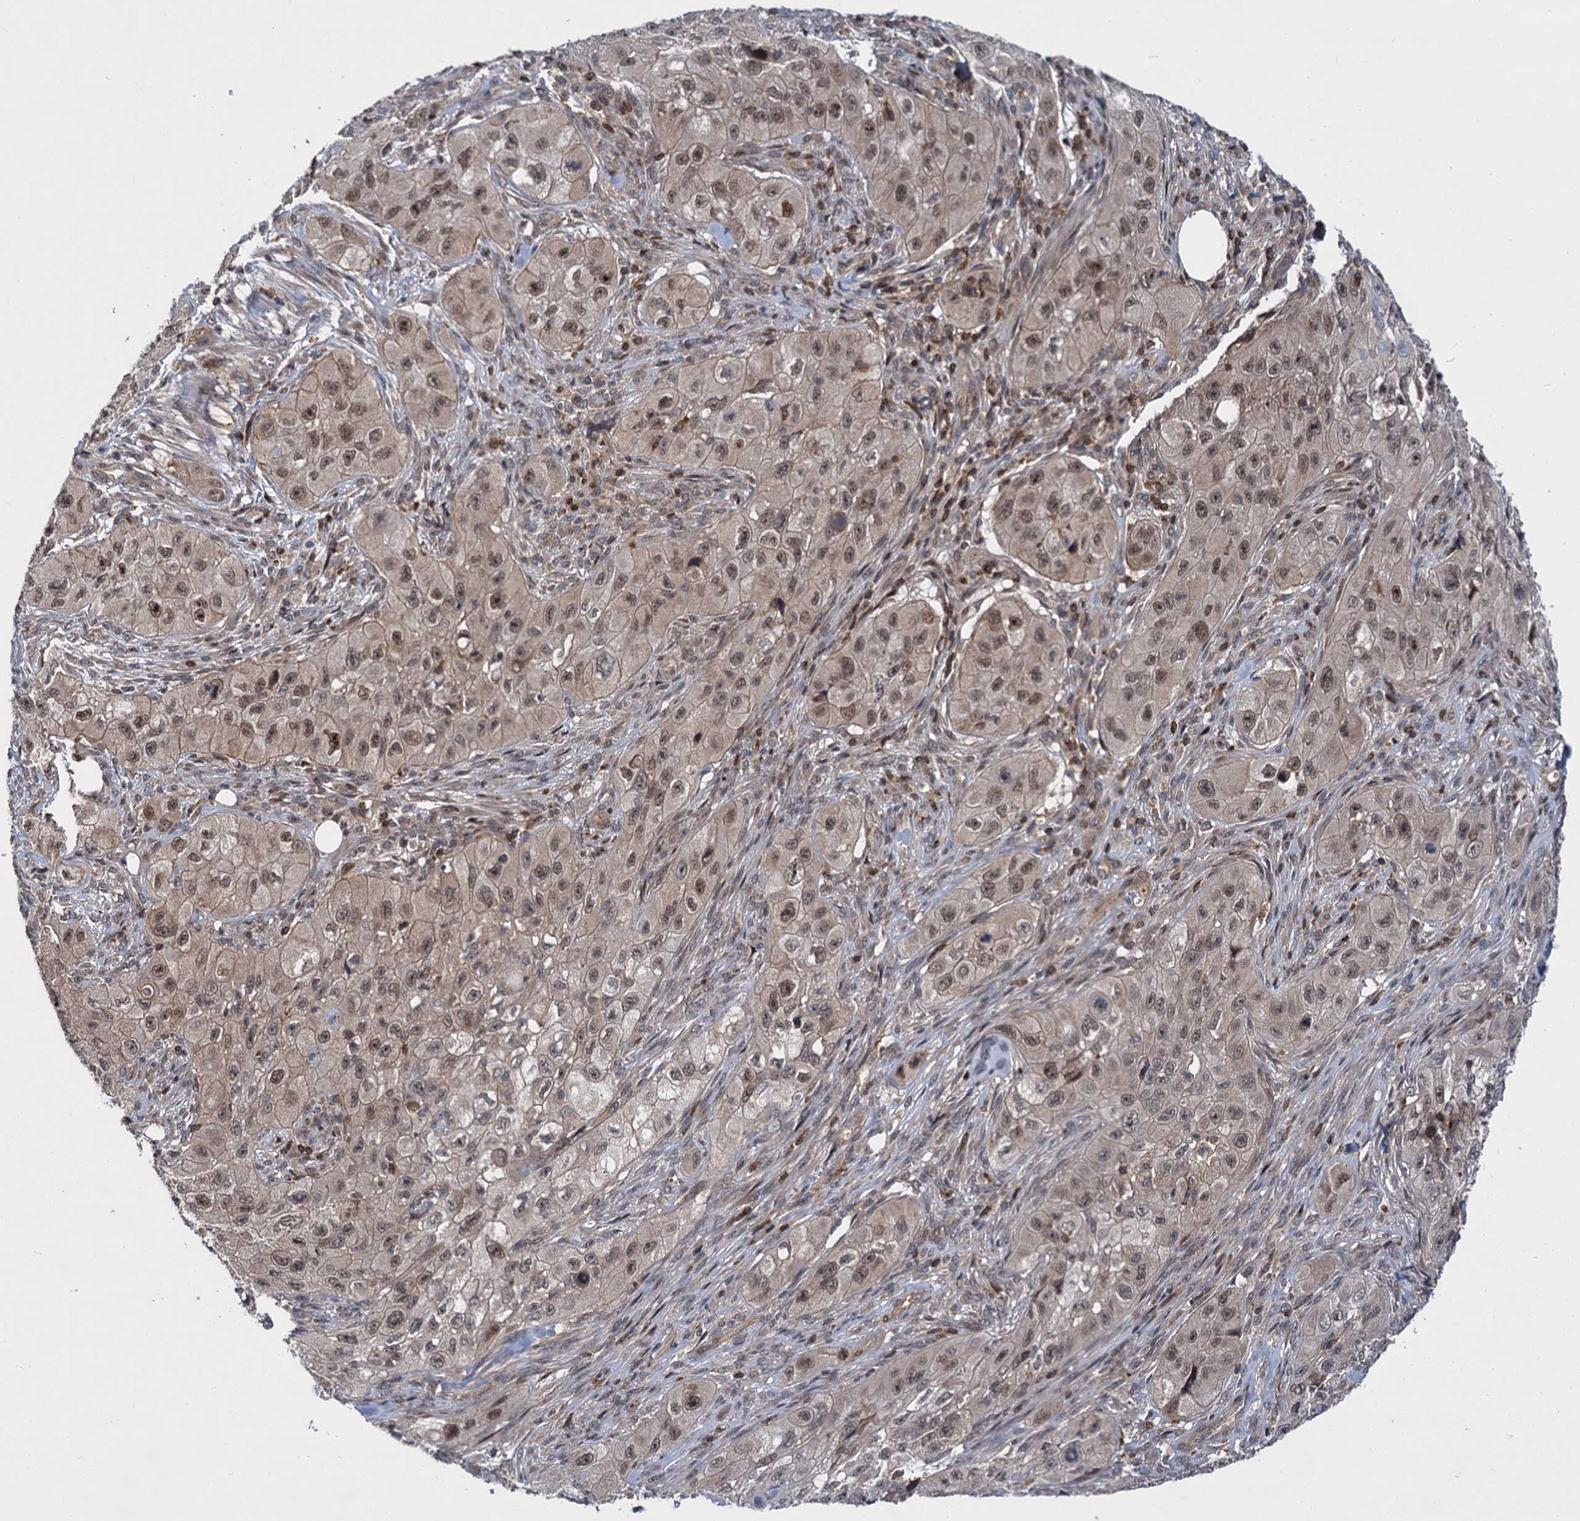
{"staining": {"intensity": "moderate", "quantity": ">75%", "location": "nuclear"}, "tissue": "skin cancer", "cell_type": "Tumor cells", "image_type": "cancer", "snomed": [{"axis": "morphology", "description": "Squamous cell carcinoma, NOS"}, {"axis": "topography", "description": "Skin"}, {"axis": "topography", "description": "Subcutis"}], "caption": "DAB (3,3'-diaminobenzidine) immunohistochemical staining of human squamous cell carcinoma (skin) reveals moderate nuclear protein expression in about >75% of tumor cells. (Brightfield microscopy of DAB IHC at high magnification).", "gene": "ABLIM1", "patient": {"sex": "male", "age": 73}}